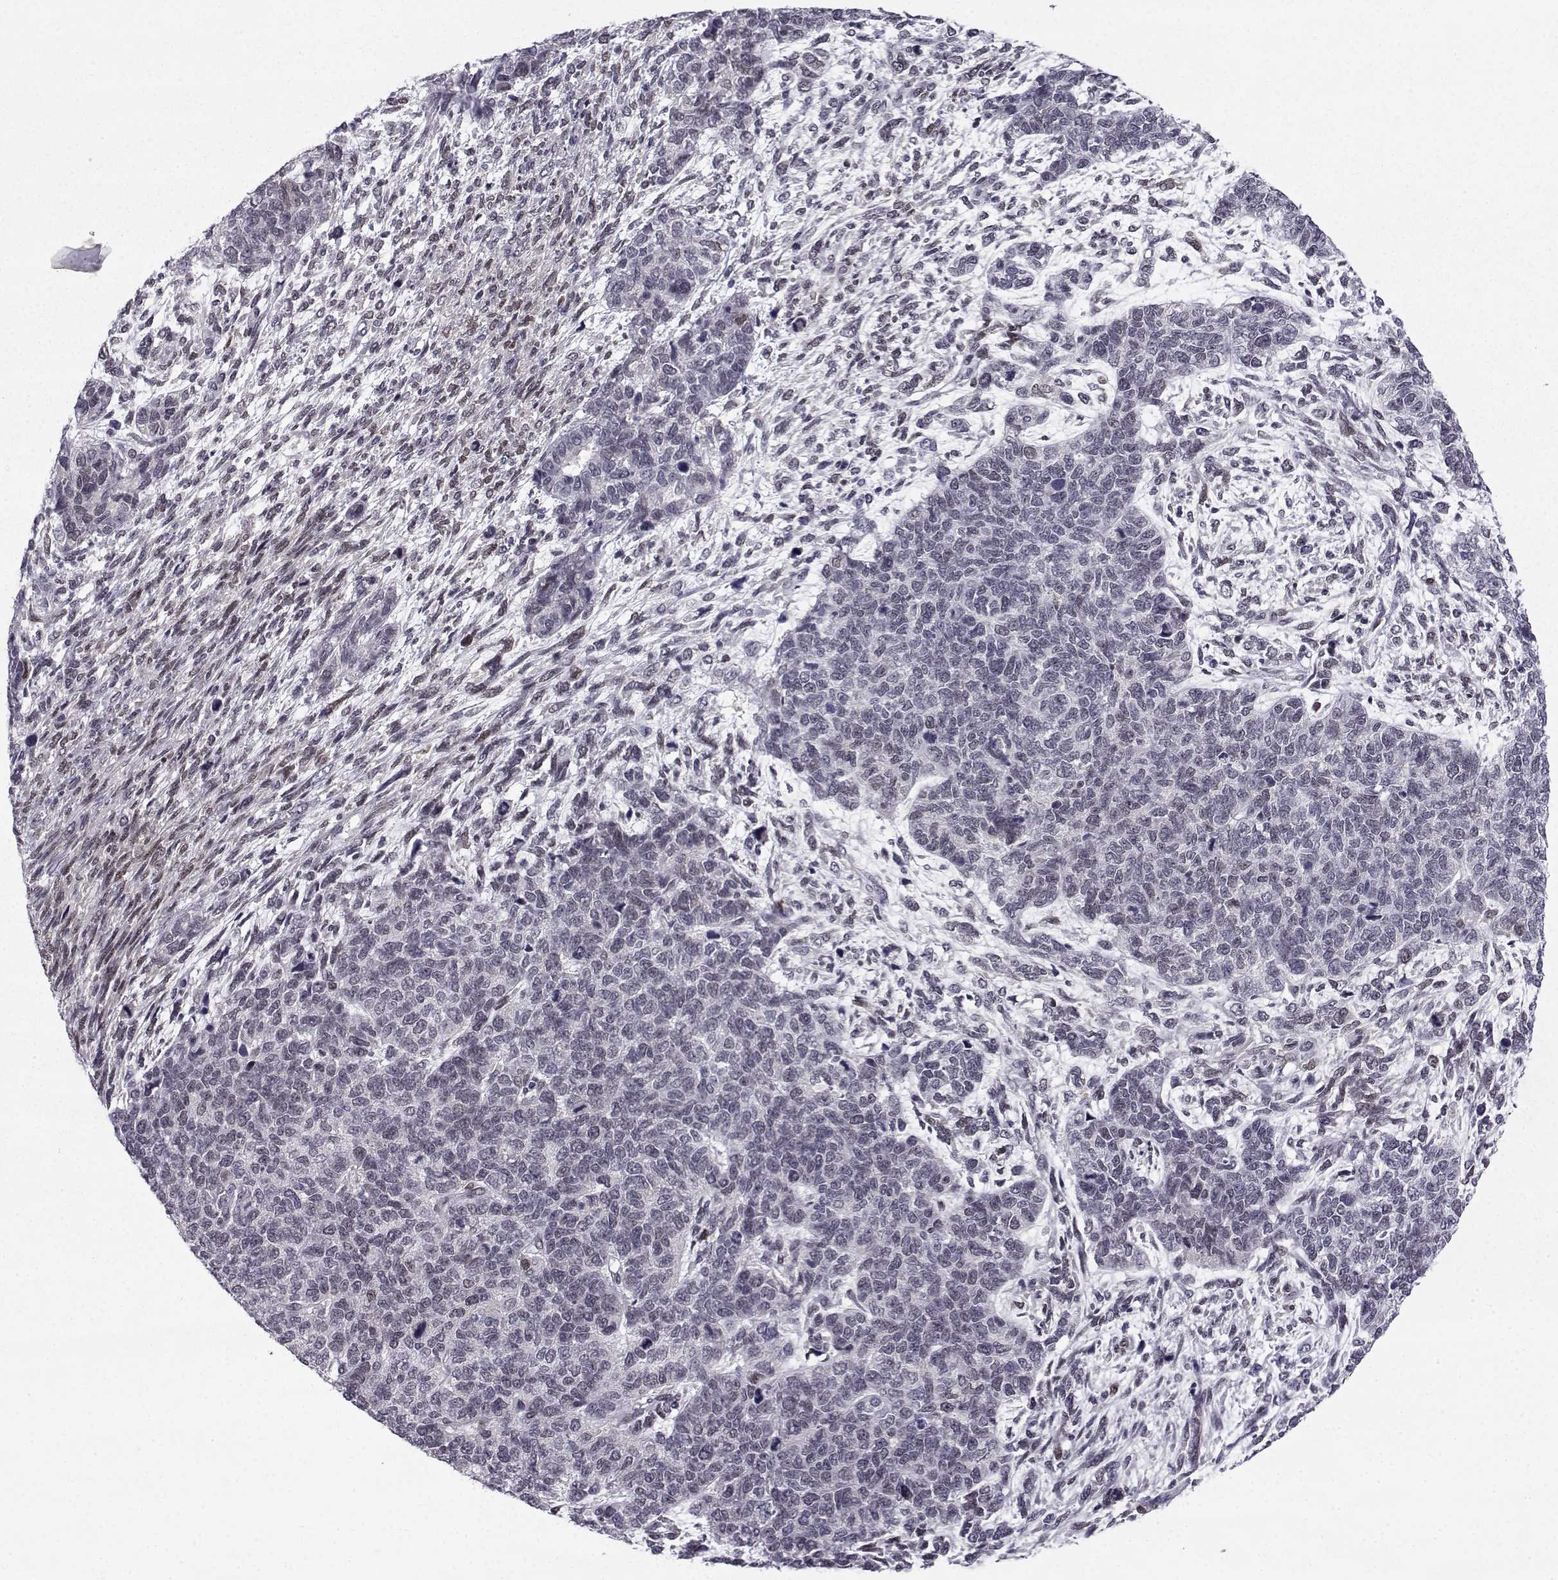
{"staining": {"intensity": "weak", "quantity": "<25%", "location": "nuclear"}, "tissue": "cervical cancer", "cell_type": "Tumor cells", "image_type": "cancer", "snomed": [{"axis": "morphology", "description": "Squamous cell carcinoma, NOS"}, {"axis": "topography", "description": "Cervix"}], "caption": "High power microscopy photomicrograph of an immunohistochemistry (IHC) photomicrograph of squamous cell carcinoma (cervical), revealing no significant positivity in tumor cells.", "gene": "RBM24", "patient": {"sex": "female", "age": 63}}